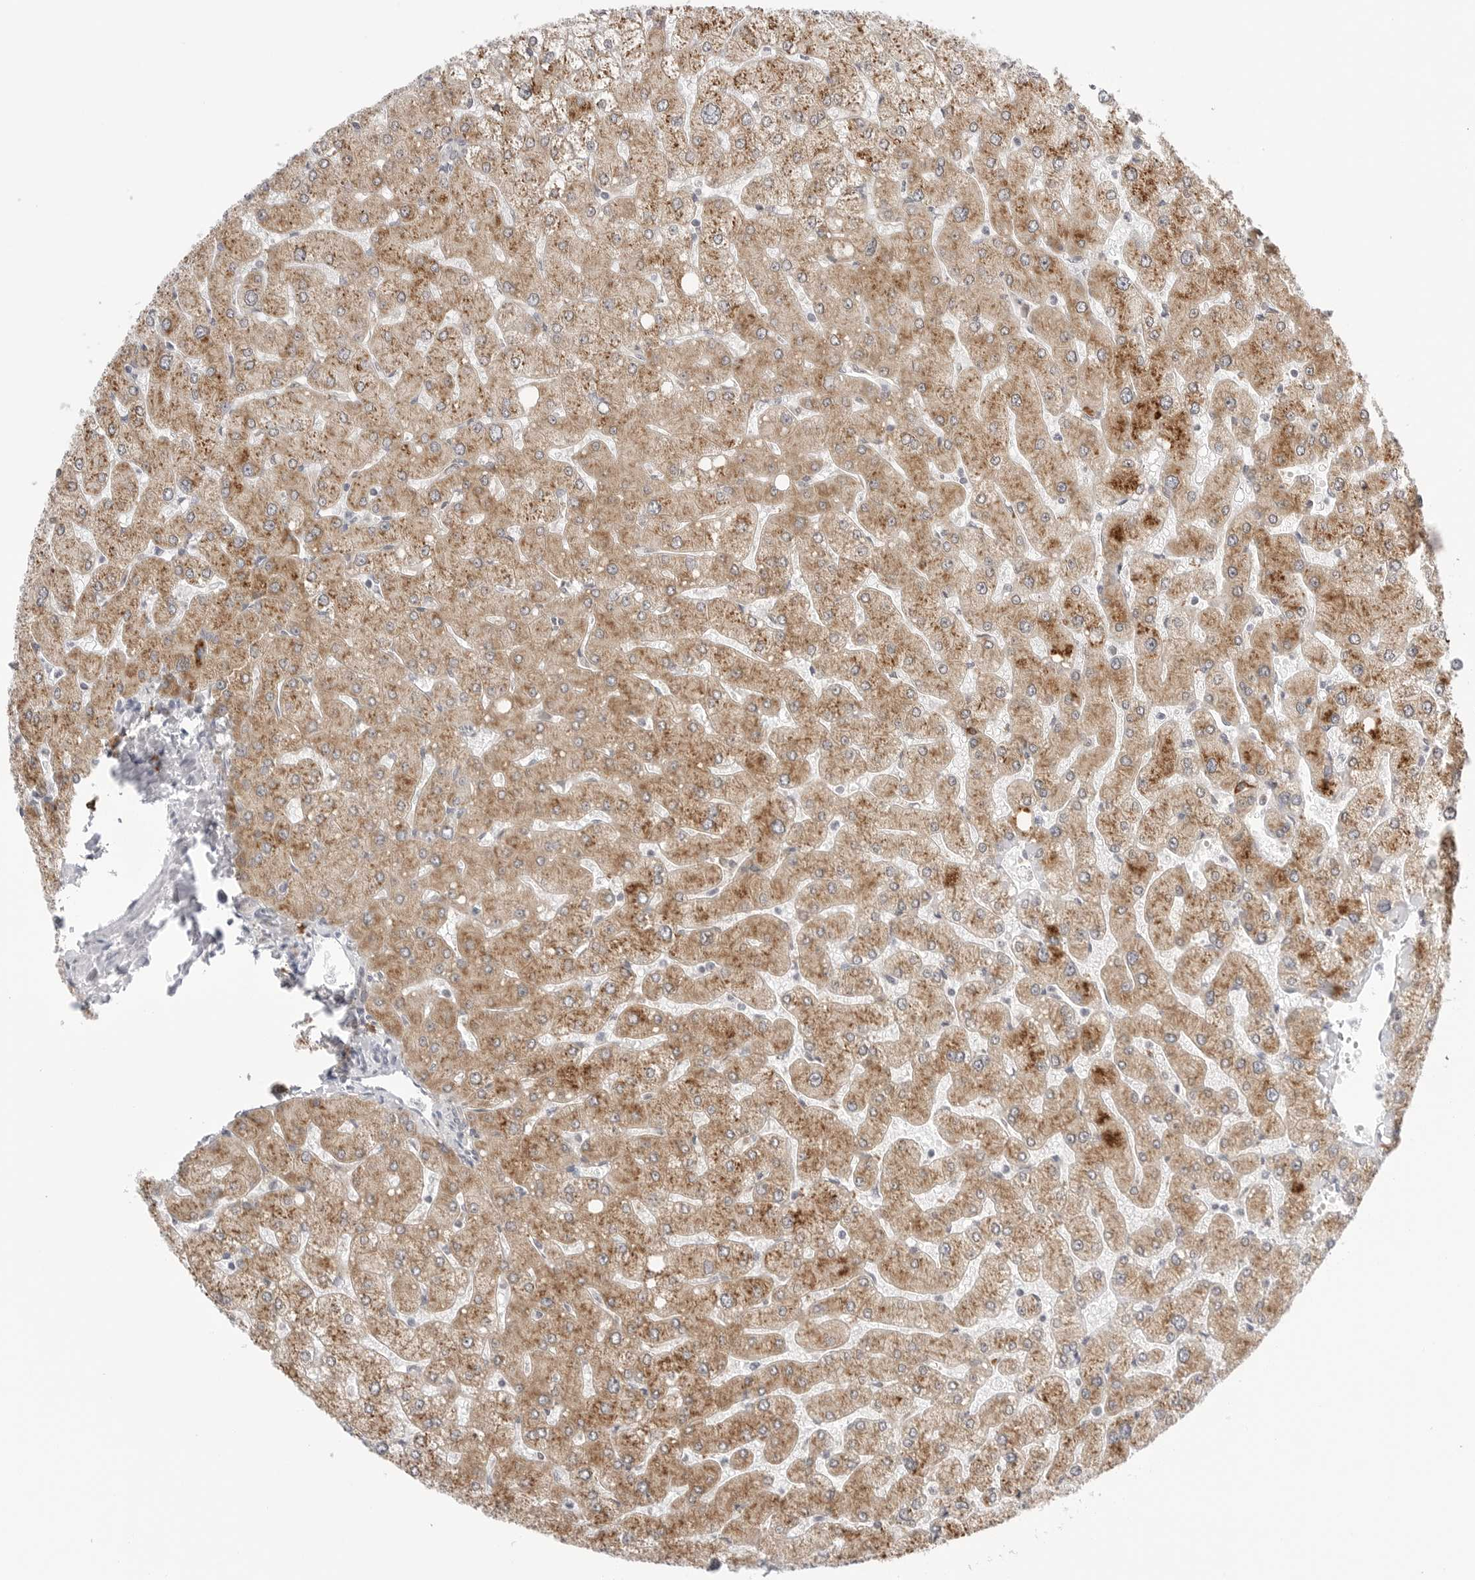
{"staining": {"intensity": "negative", "quantity": "none", "location": "none"}, "tissue": "liver", "cell_type": "Cholangiocytes", "image_type": "normal", "snomed": [{"axis": "morphology", "description": "Normal tissue, NOS"}, {"axis": "topography", "description": "Liver"}], "caption": "The photomicrograph exhibits no significant expression in cholangiocytes of liver.", "gene": "RPN1", "patient": {"sex": "male", "age": 55}}